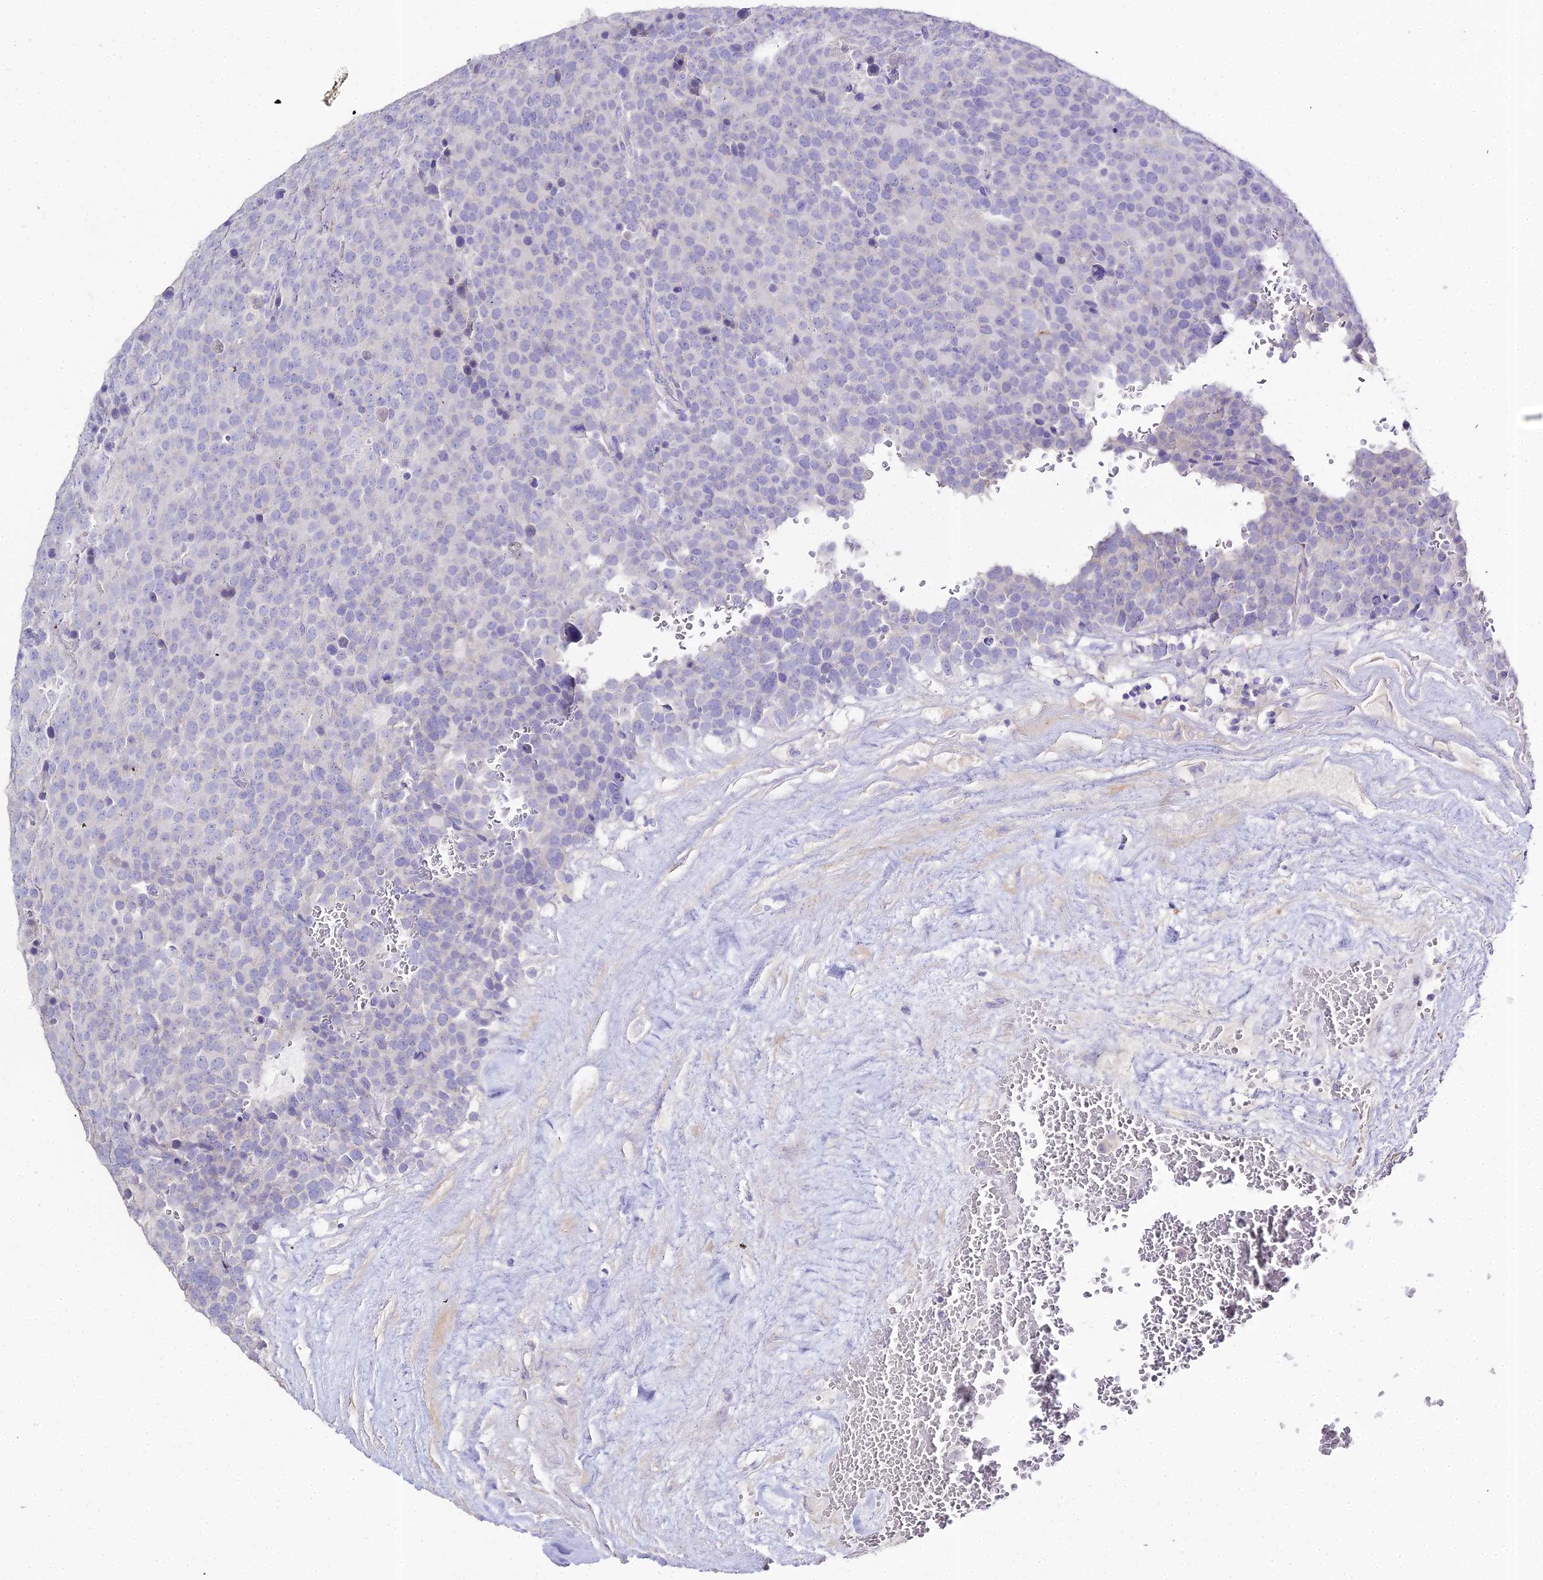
{"staining": {"intensity": "negative", "quantity": "none", "location": "none"}, "tissue": "testis cancer", "cell_type": "Tumor cells", "image_type": "cancer", "snomed": [{"axis": "morphology", "description": "Seminoma, NOS"}, {"axis": "topography", "description": "Testis"}], "caption": "Human seminoma (testis) stained for a protein using immunohistochemistry reveals no staining in tumor cells.", "gene": "GLYAT", "patient": {"sex": "male", "age": 71}}